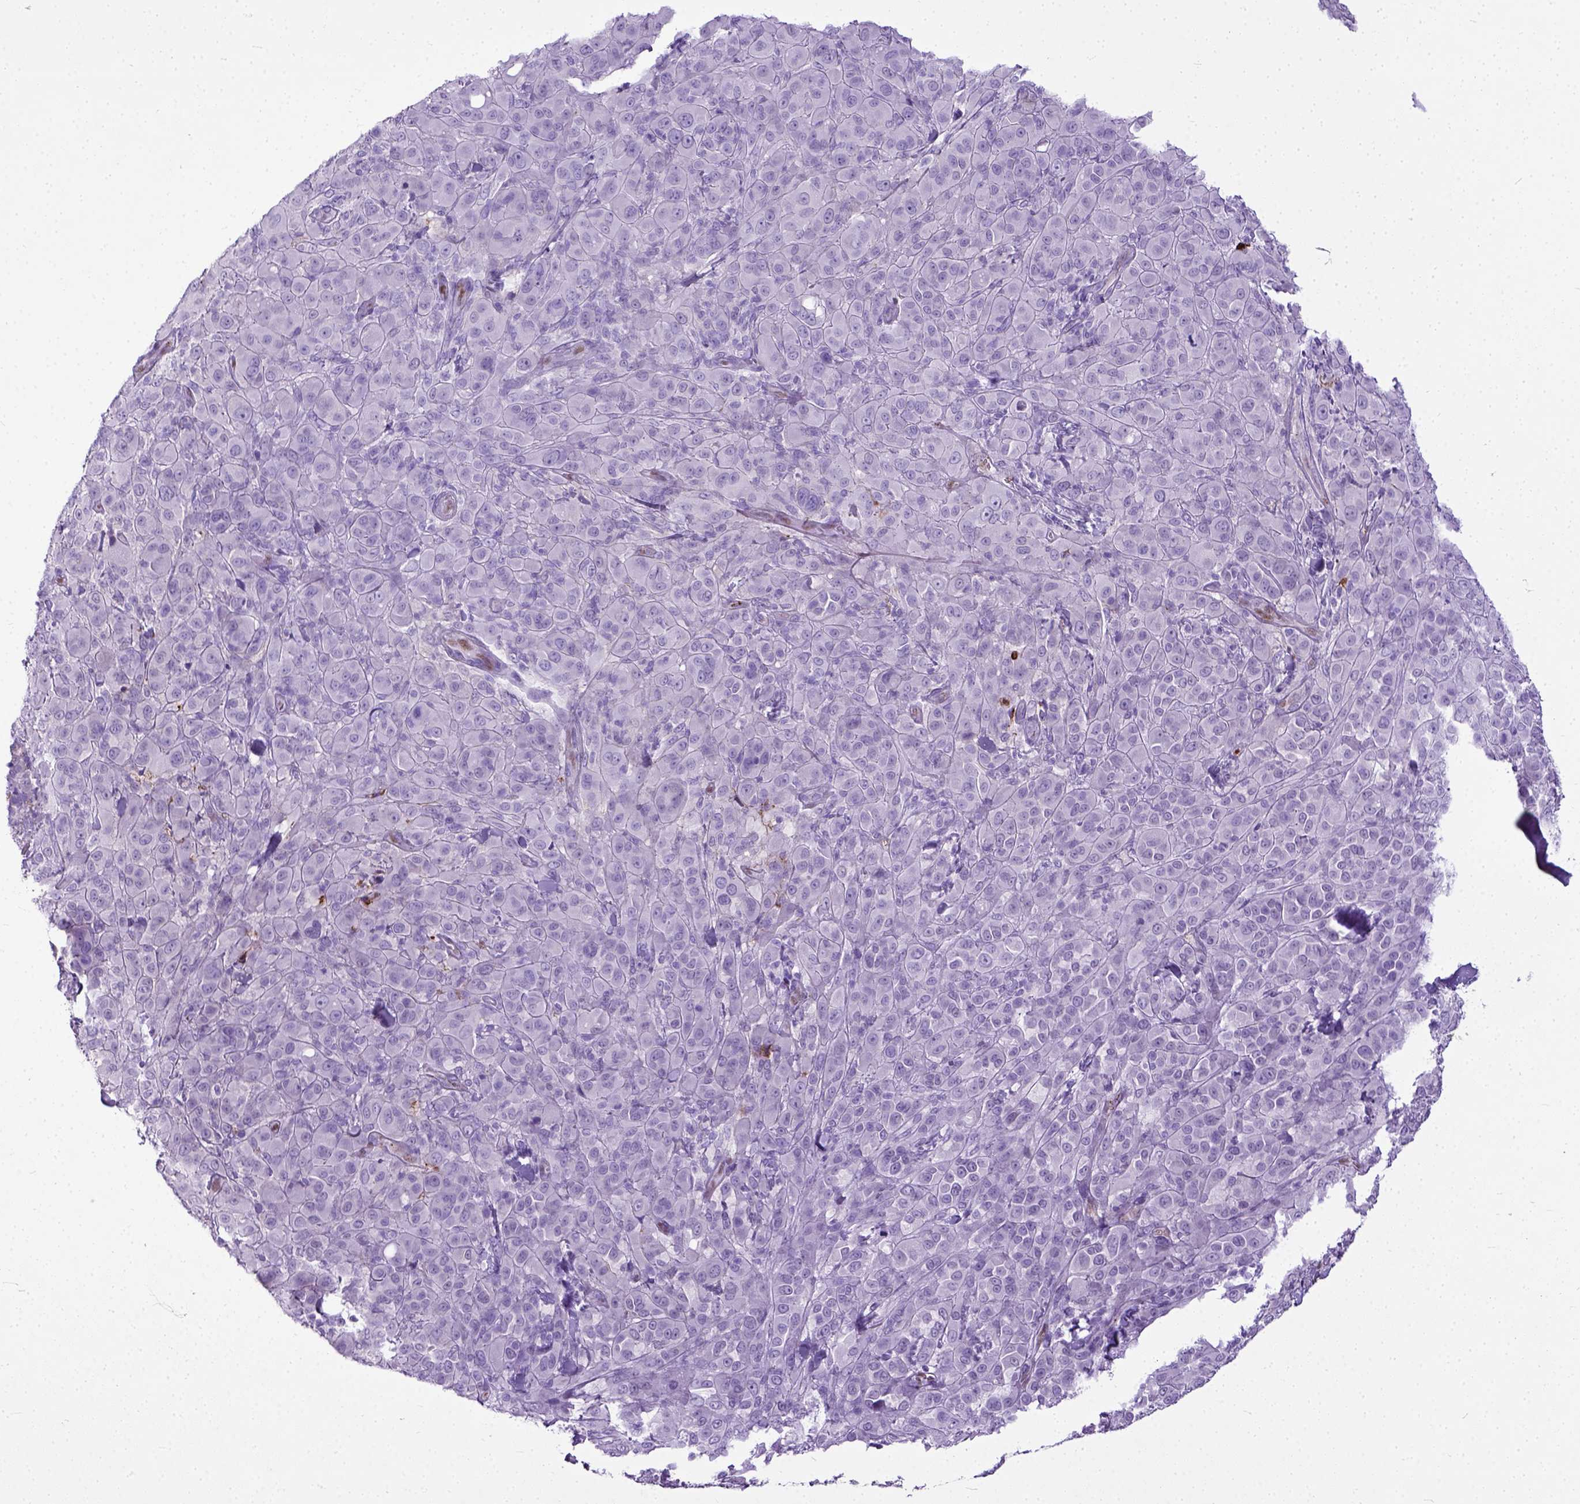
{"staining": {"intensity": "negative", "quantity": "none", "location": "none"}, "tissue": "melanoma", "cell_type": "Tumor cells", "image_type": "cancer", "snomed": [{"axis": "morphology", "description": "Malignant melanoma, NOS"}, {"axis": "topography", "description": "Skin"}], "caption": "This is an immunohistochemistry histopathology image of human melanoma. There is no positivity in tumor cells.", "gene": "ADAMTS8", "patient": {"sex": "female", "age": 87}}